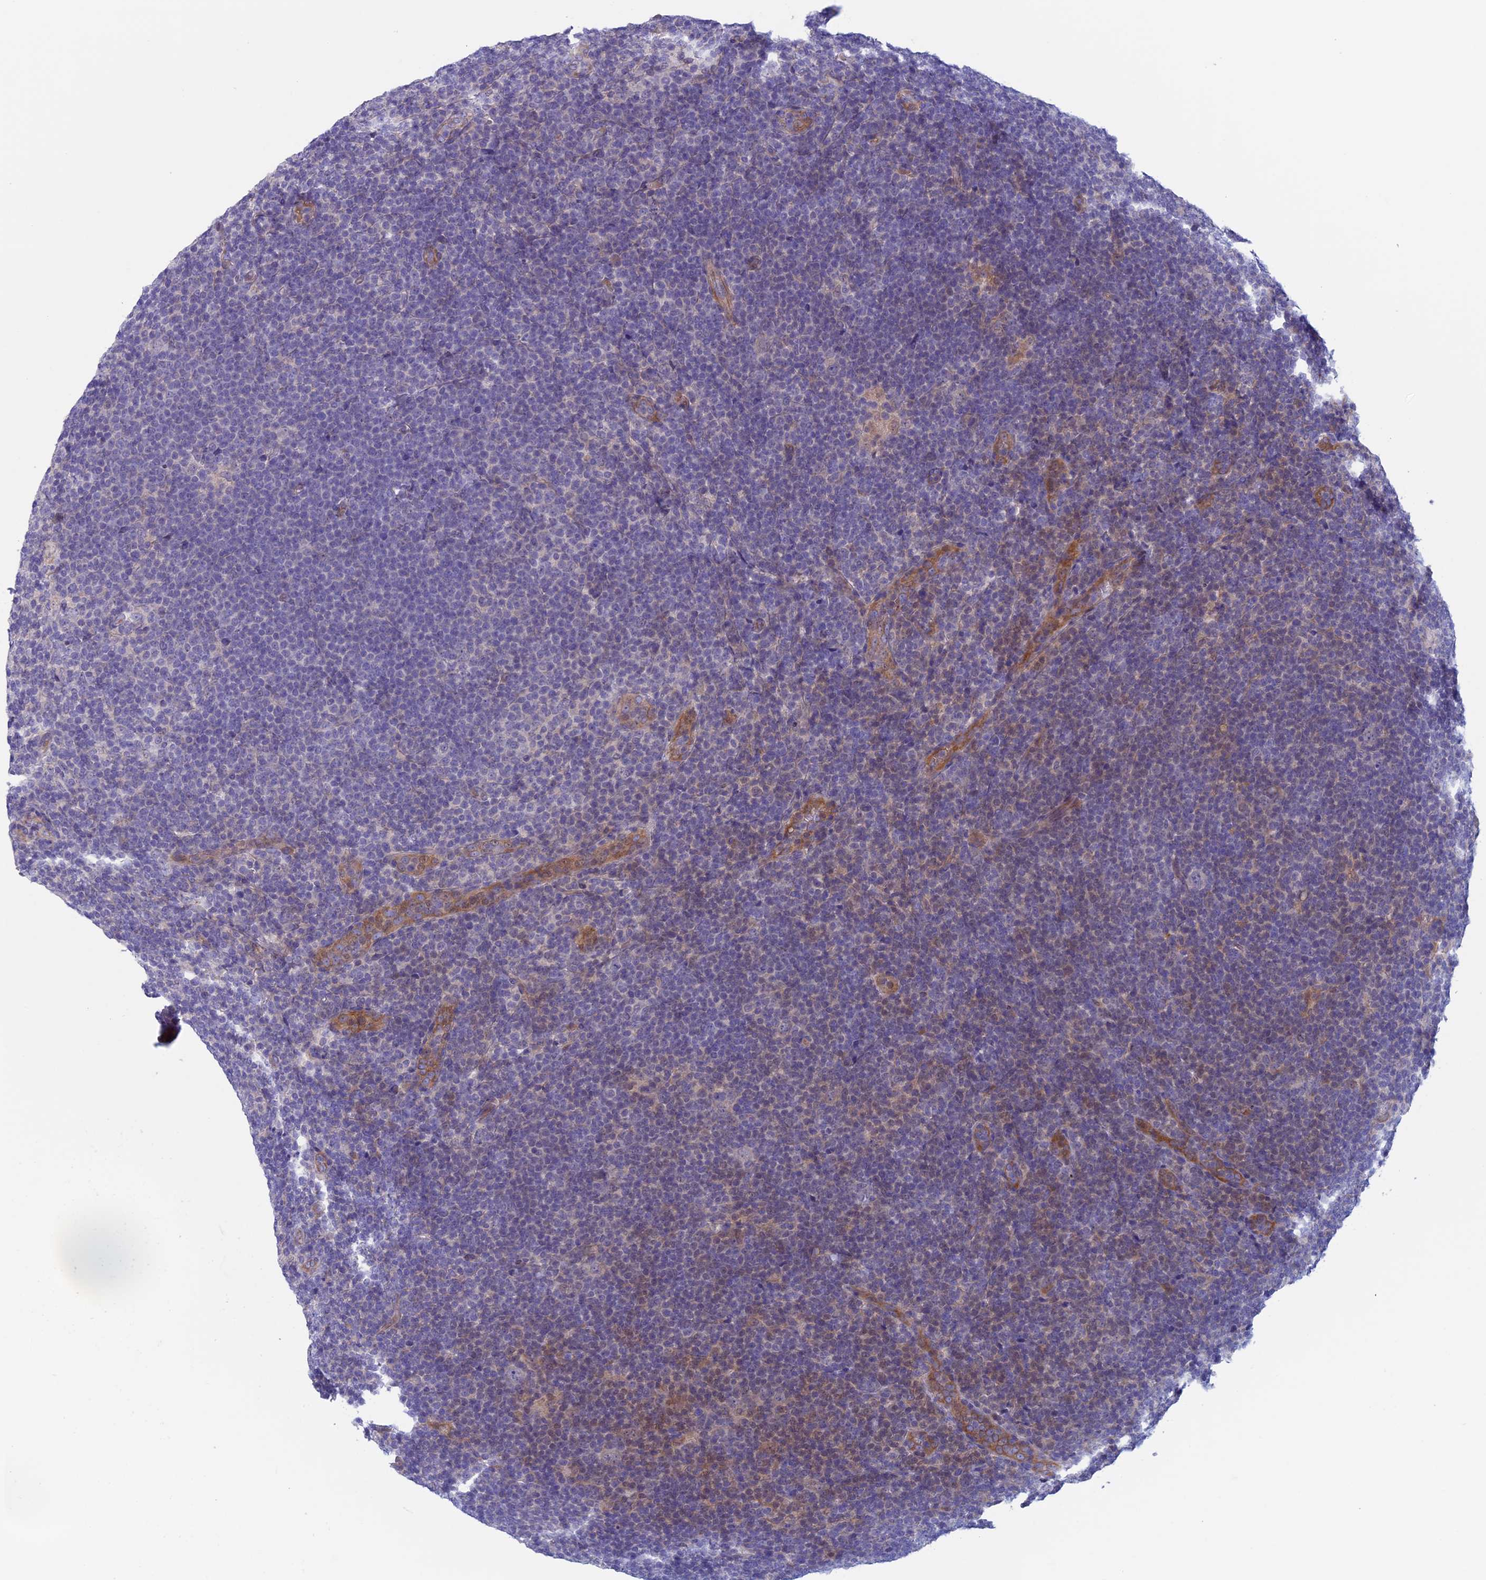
{"staining": {"intensity": "negative", "quantity": "none", "location": "none"}, "tissue": "lymphoma", "cell_type": "Tumor cells", "image_type": "cancer", "snomed": [{"axis": "morphology", "description": "Hodgkin's disease, NOS"}, {"axis": "topography", "description": "Lymph node"}], "caption": "Immunohistochemistry image of lymphoma stained for a protein (brown), which displays no expression in tumor cells. (Immunohistochemistry, brightfield microscopy, high magnification).", "gene": "CNOT6L", "patient": {"sex": "female", "age": 57}}